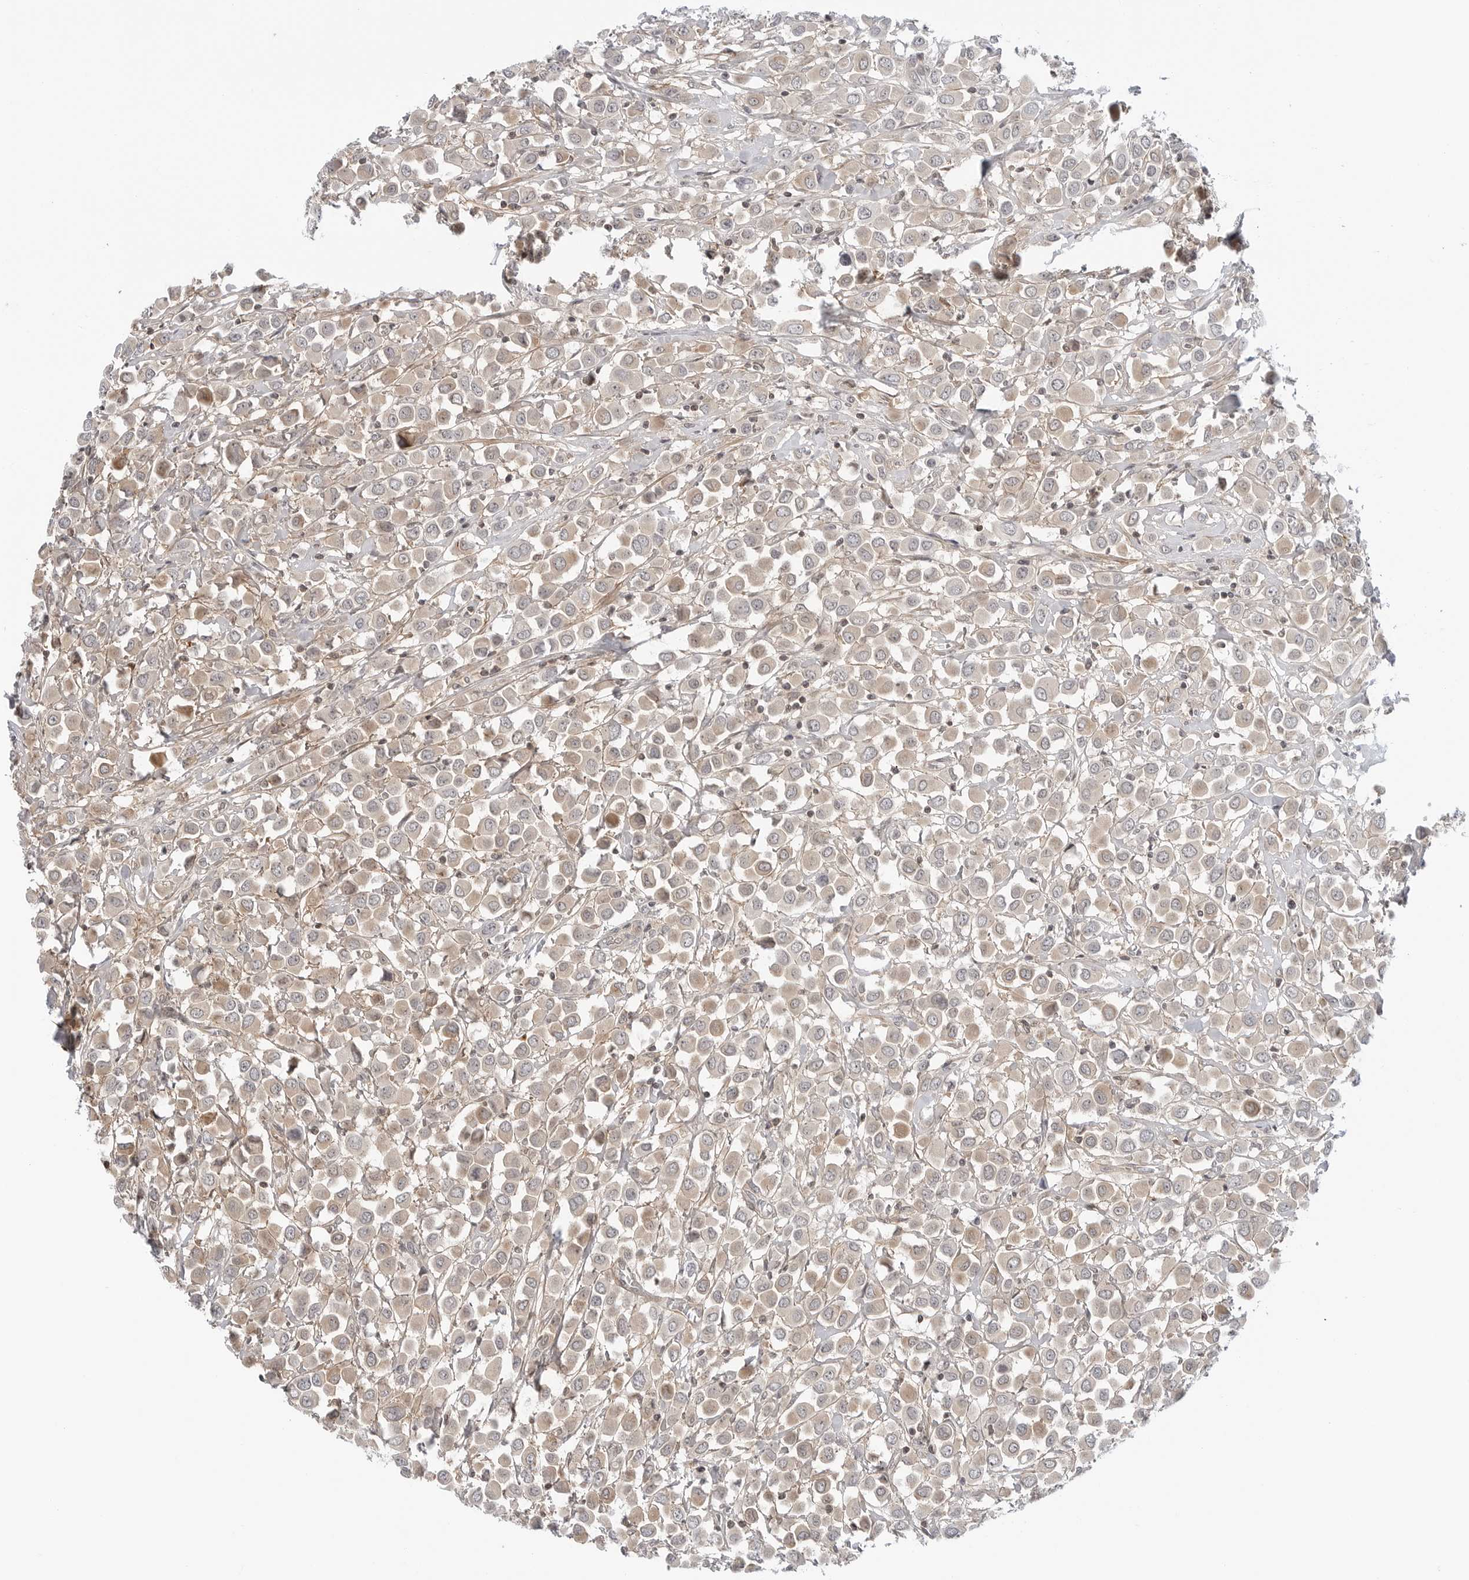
{"staining": {"intensity": "weak", "quantity": "25%-75%", "location": "cytoplasmic/membranous"}, "tissue": "breast cancer", "cell_type": "Tumor cells", "image_type": "cancer", "snomed": [{"axis": "morphology", "description": "Duct carcinoma"}, {"axis": "topography", "description": "Breast"}], "caption": "Immunohistochemistry (IHC) of human breast cancer shows low levels of weak cytoplasmic/membranous positivity in approximately 25%-75% of tumor cells.", "gene": "STXBP3", "patient": {"sex": "female", "age": 61}}